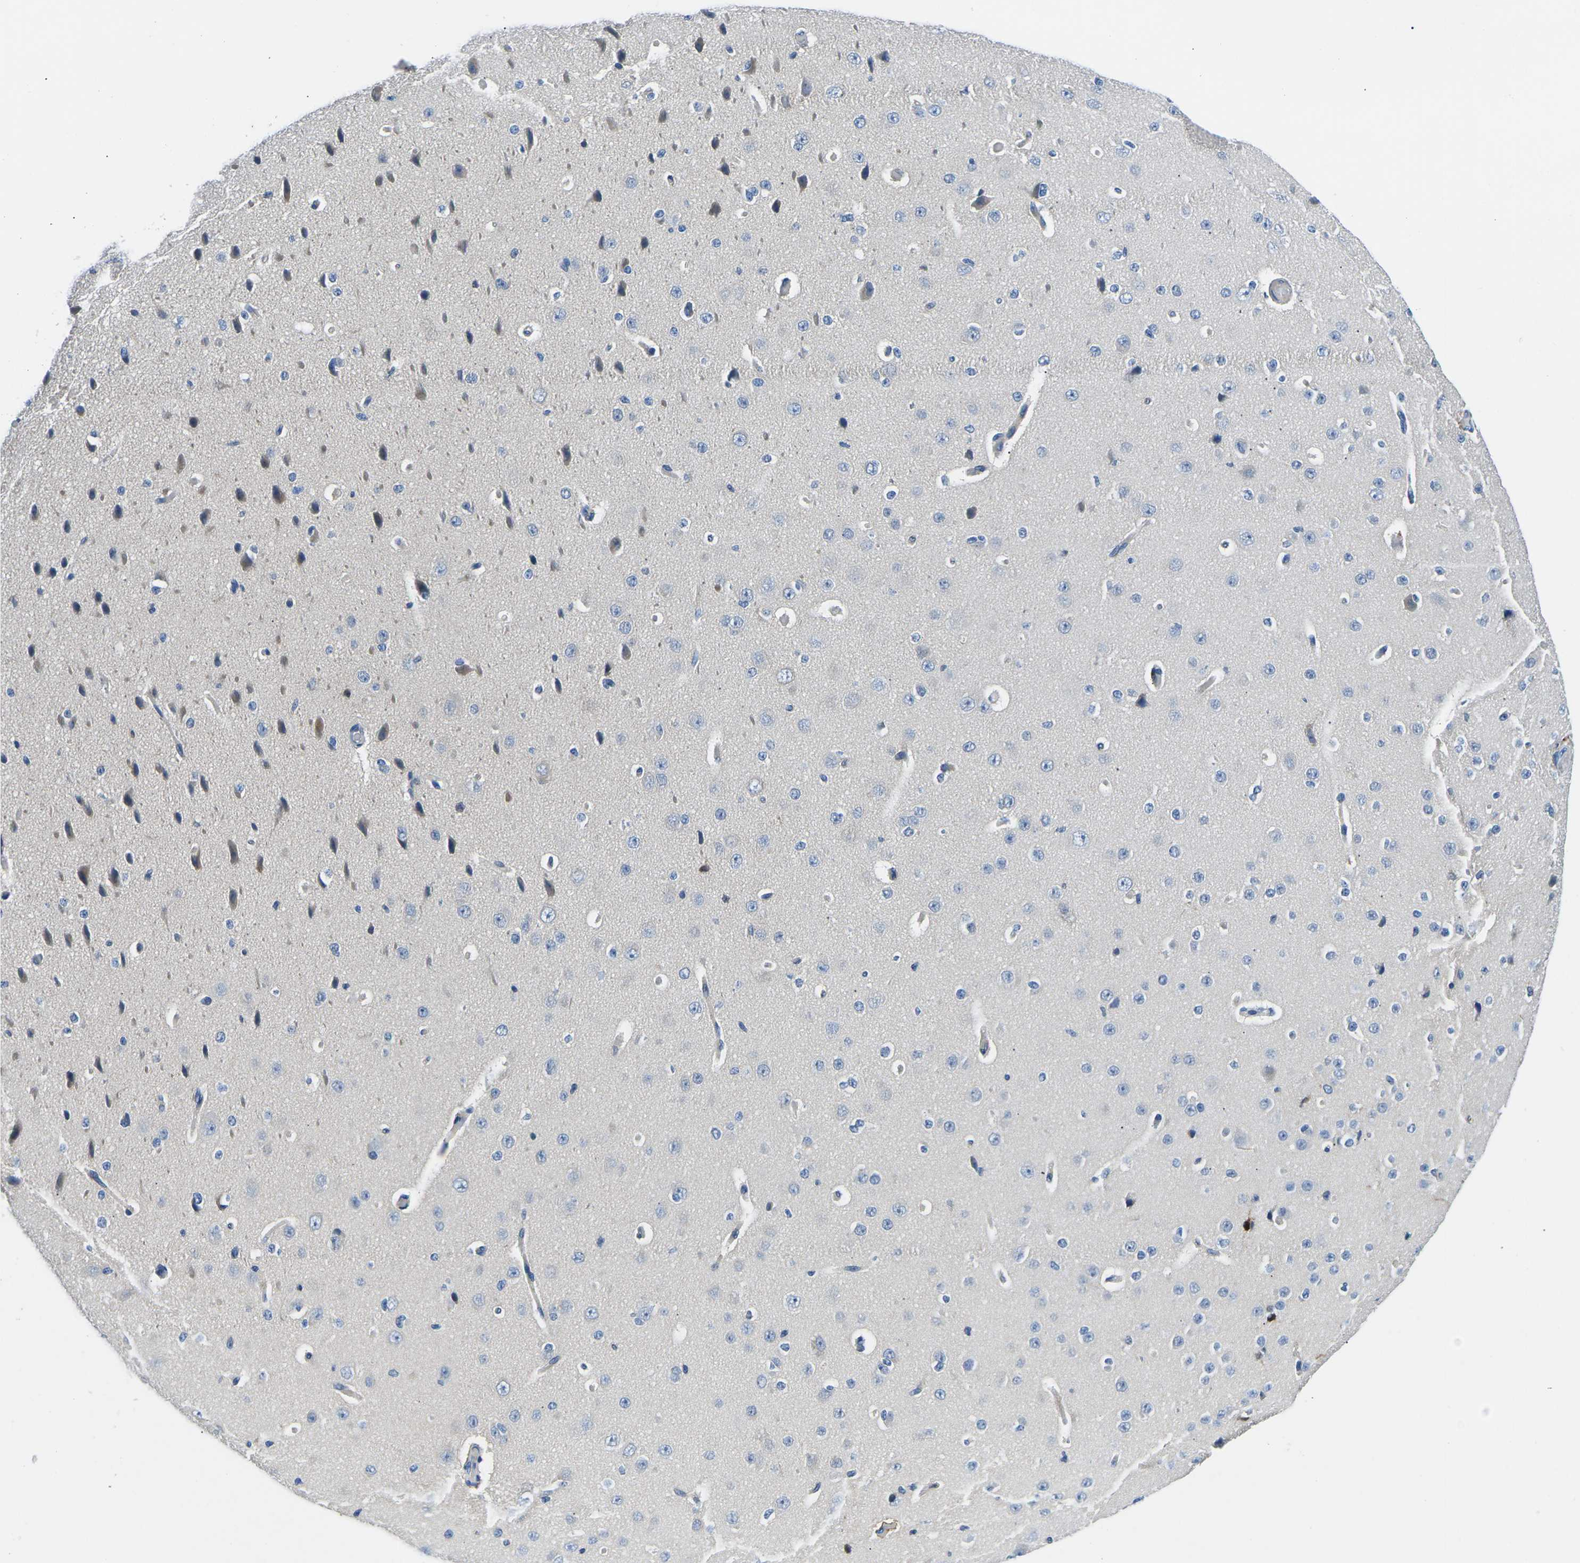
{"staining": {"intensity": "negative", "quantity": "none", "location": "none"}, "tissue": "cerebral cortex", "cell_type": "Endothelial cells", "image_type": "normal", "snomed": [{"axis": "morphology", "description": "Normal tissue, NOS"}, {"axis": "morphology", "description": "Developmental malformation"}, {"axis": "topography", "description": "Cerebral cortex"}], "caption": "High magnification brightfield microscopy of unremarkable cerebral cortex stained with DAB (brown) and counterstained with hematoxylin (blue): endothelial cells show no significant staining. (DAB (3,3'-diaminobenzidine) IHC visualized using brightfield microscopy, high magnification).", "gene": "TM6SF1", "patient": {"sex": "female", "age": 30}}